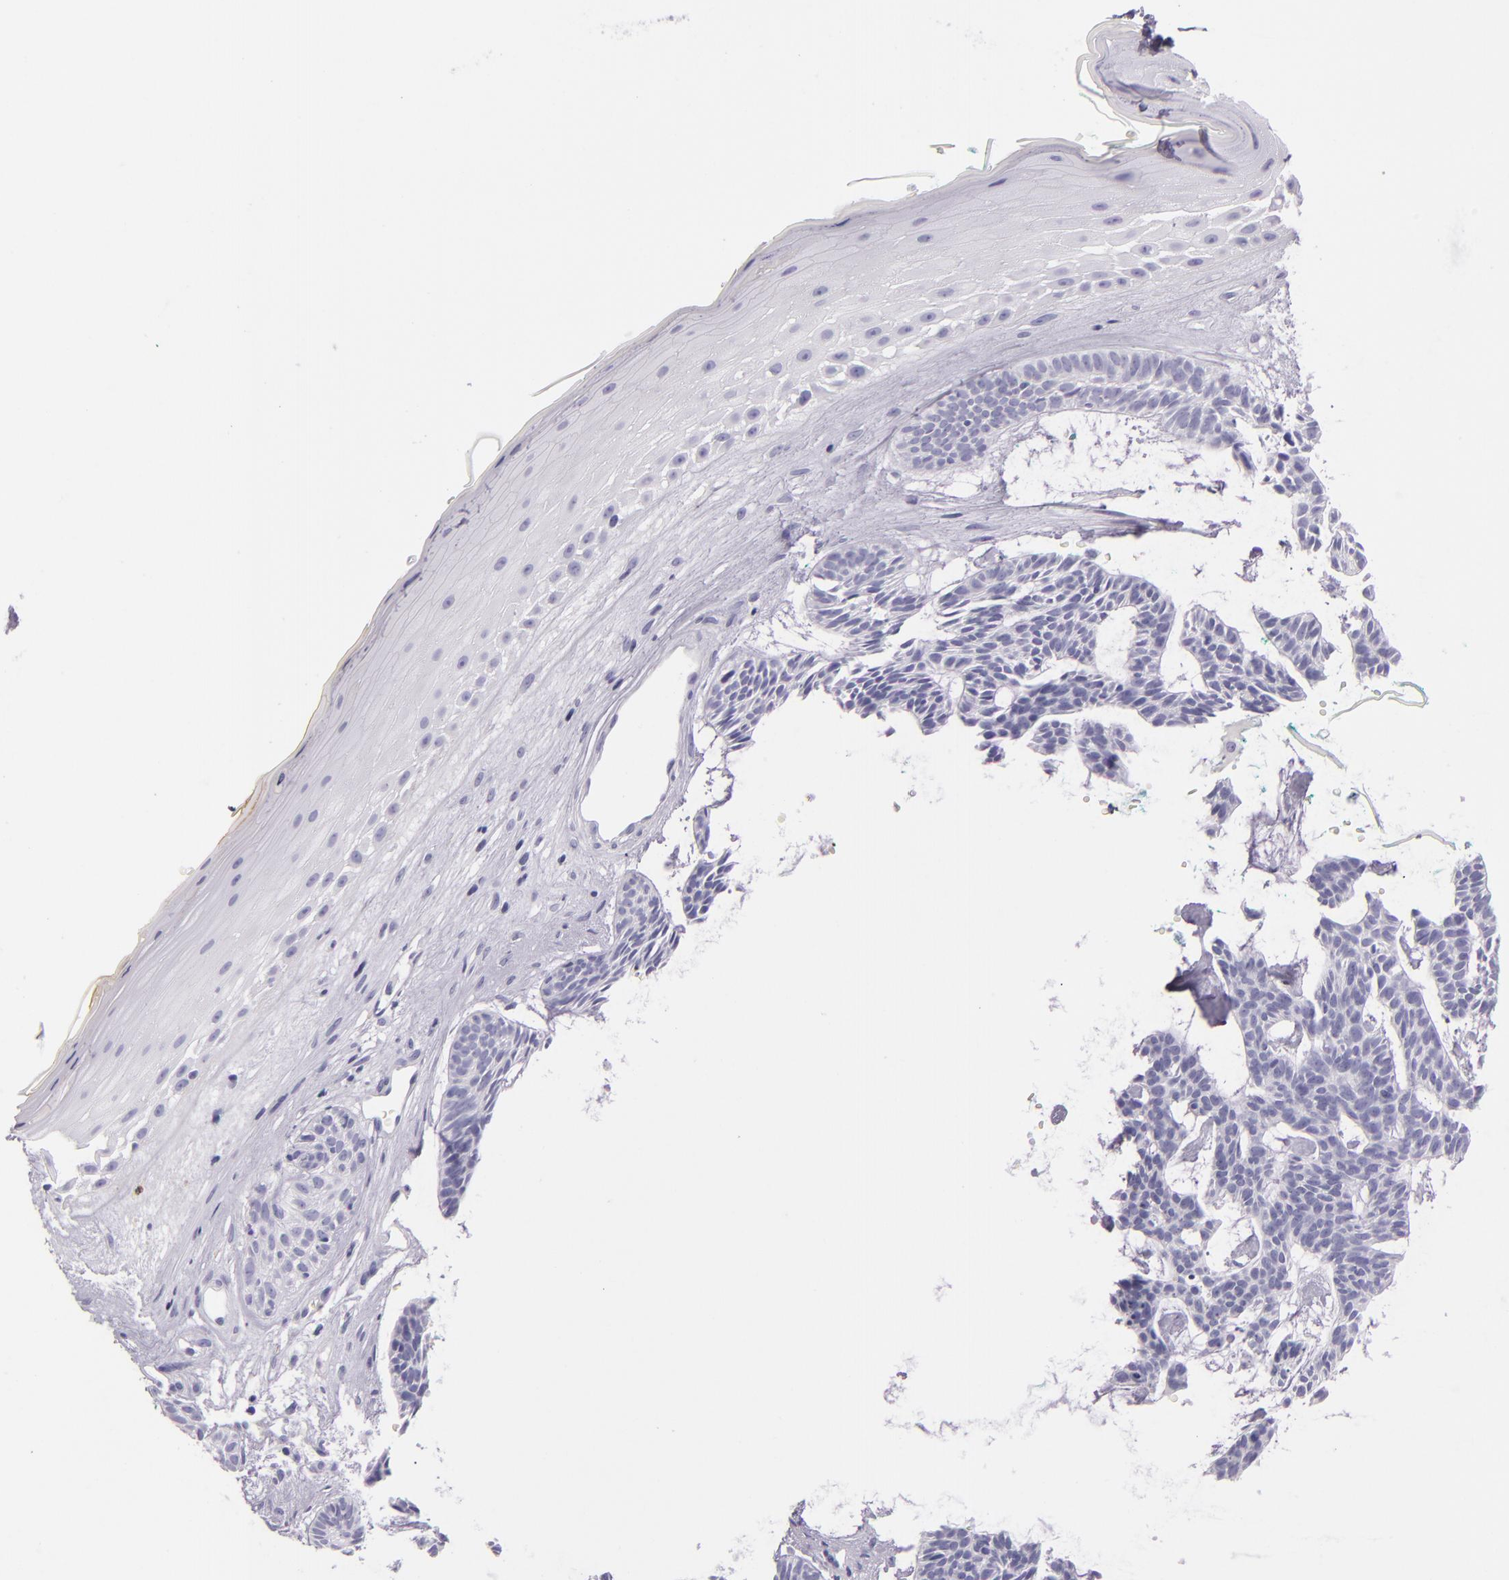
{"staining": {"intensity": "negative", "quantity": "none", "location": "none"}, "tissue": "skin cancer", "cell_type": "Tumor cells", "image_type": "cancer", "snomed": [{"axis": "morphology", "description": "Basal cell carcinoma"}, {"axis": "topography", "description": "Skin"}], "caption": "Tumor cells are negative for protein expression in human skin basal cell carcinoma.", "gene": "CEACAM1", "patient": {"sex": "male", "age": 75}}